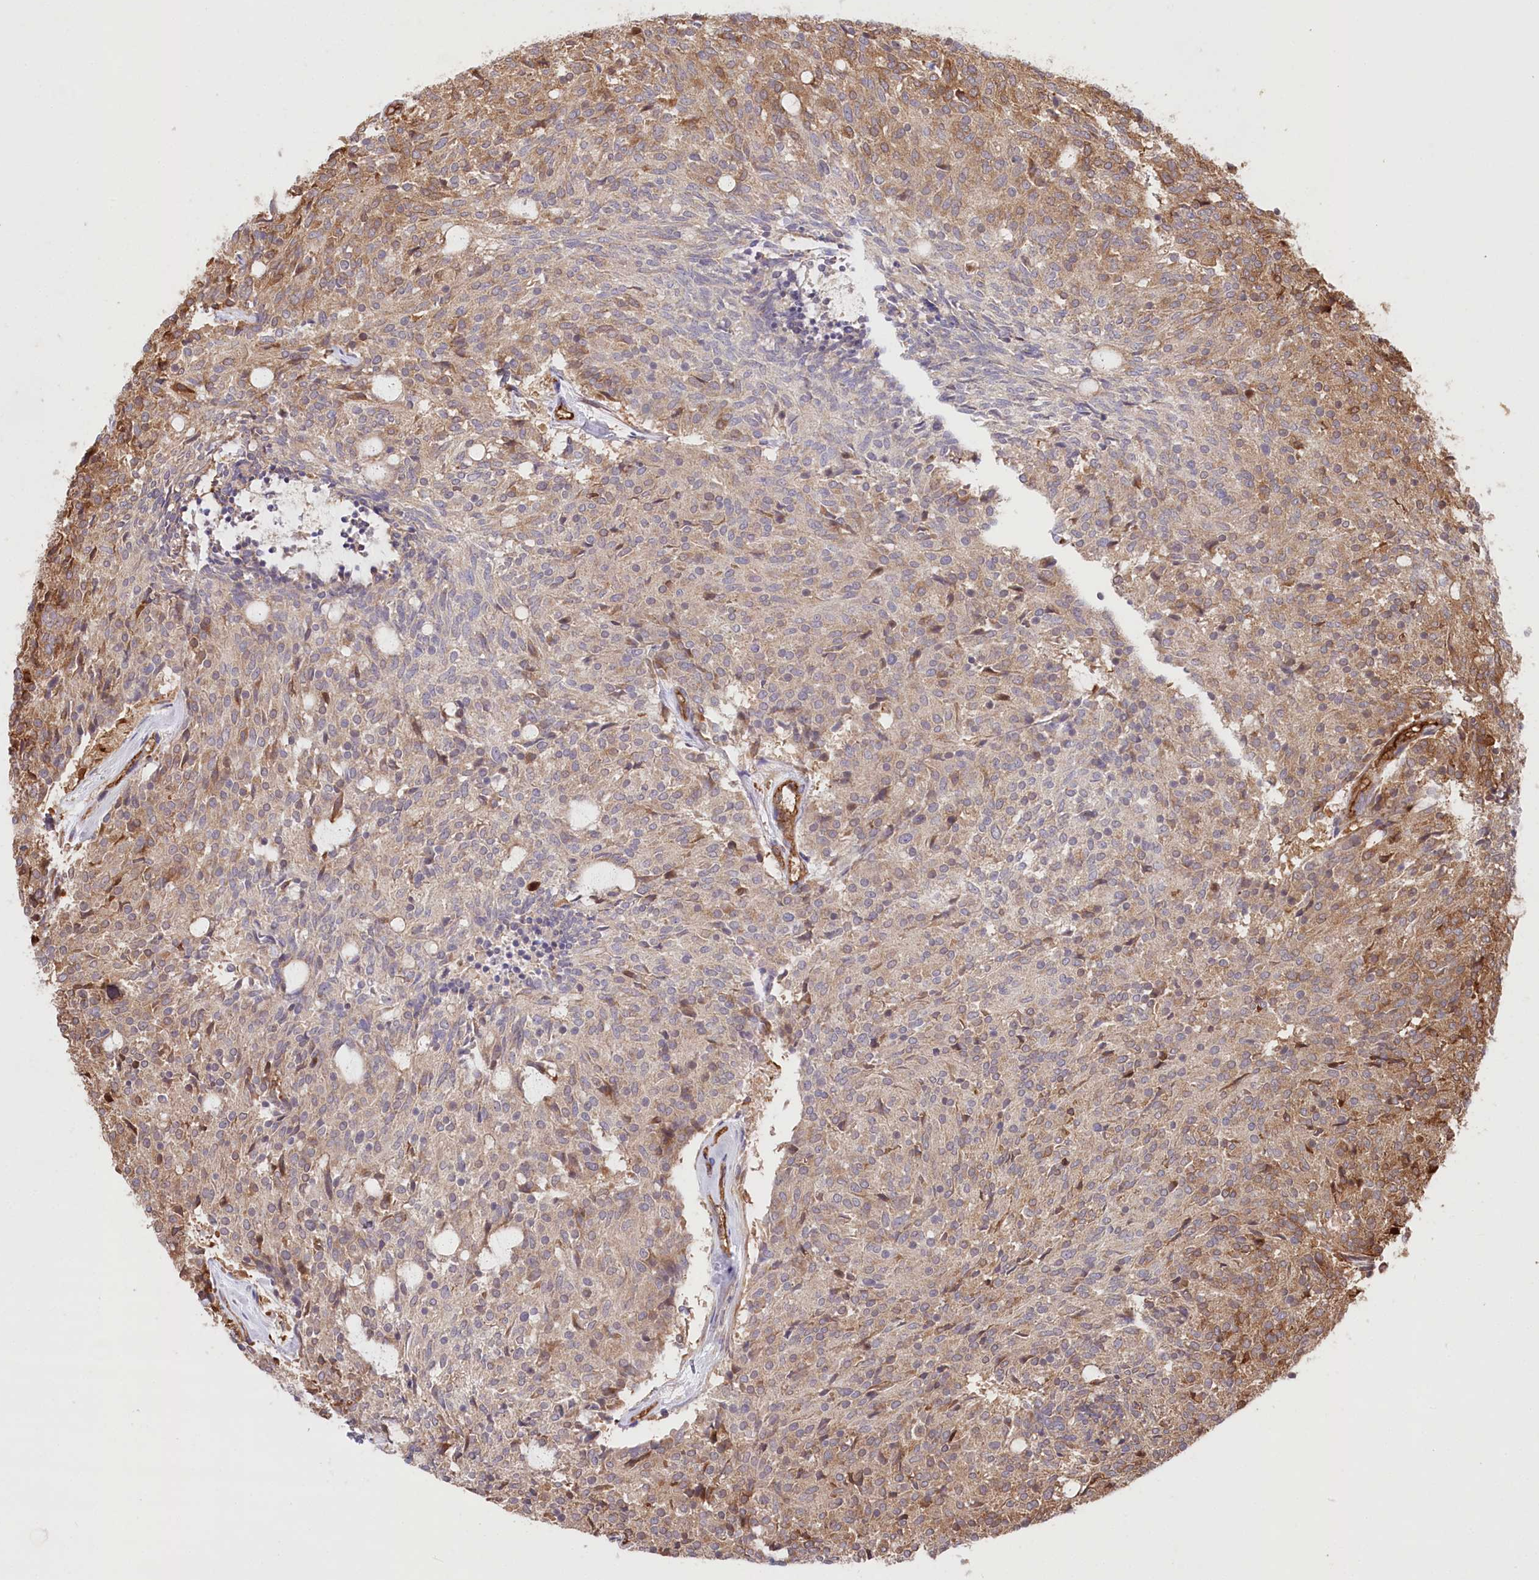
{"staining": {"intensity": "moderate", "quantity": "<25%", "location": "cytoplasmic/membranous"}, "tissue": "carcinoid", "cell_type": "Tumor cells", "image_type": "cancer", "snomed": [{"axis": "morphology", "description": "Carcinoid, malignant, NOS"}, {"axis": "topography", "description": "Pancreas"}], "caption": "Carcinoid was stained to show a protein in brown. There is low levels of moderate cytoplasmic/membranous staining in about <25% of tumor cells. The staining is performed using DAB (3,3'-diaminobenzidine) brown chromogen to label protein expression. The nuclei are counter-stained blue using hematoxylin.", "gene": "MTPAP", "patient": {"sex": "female", "age": 54}}